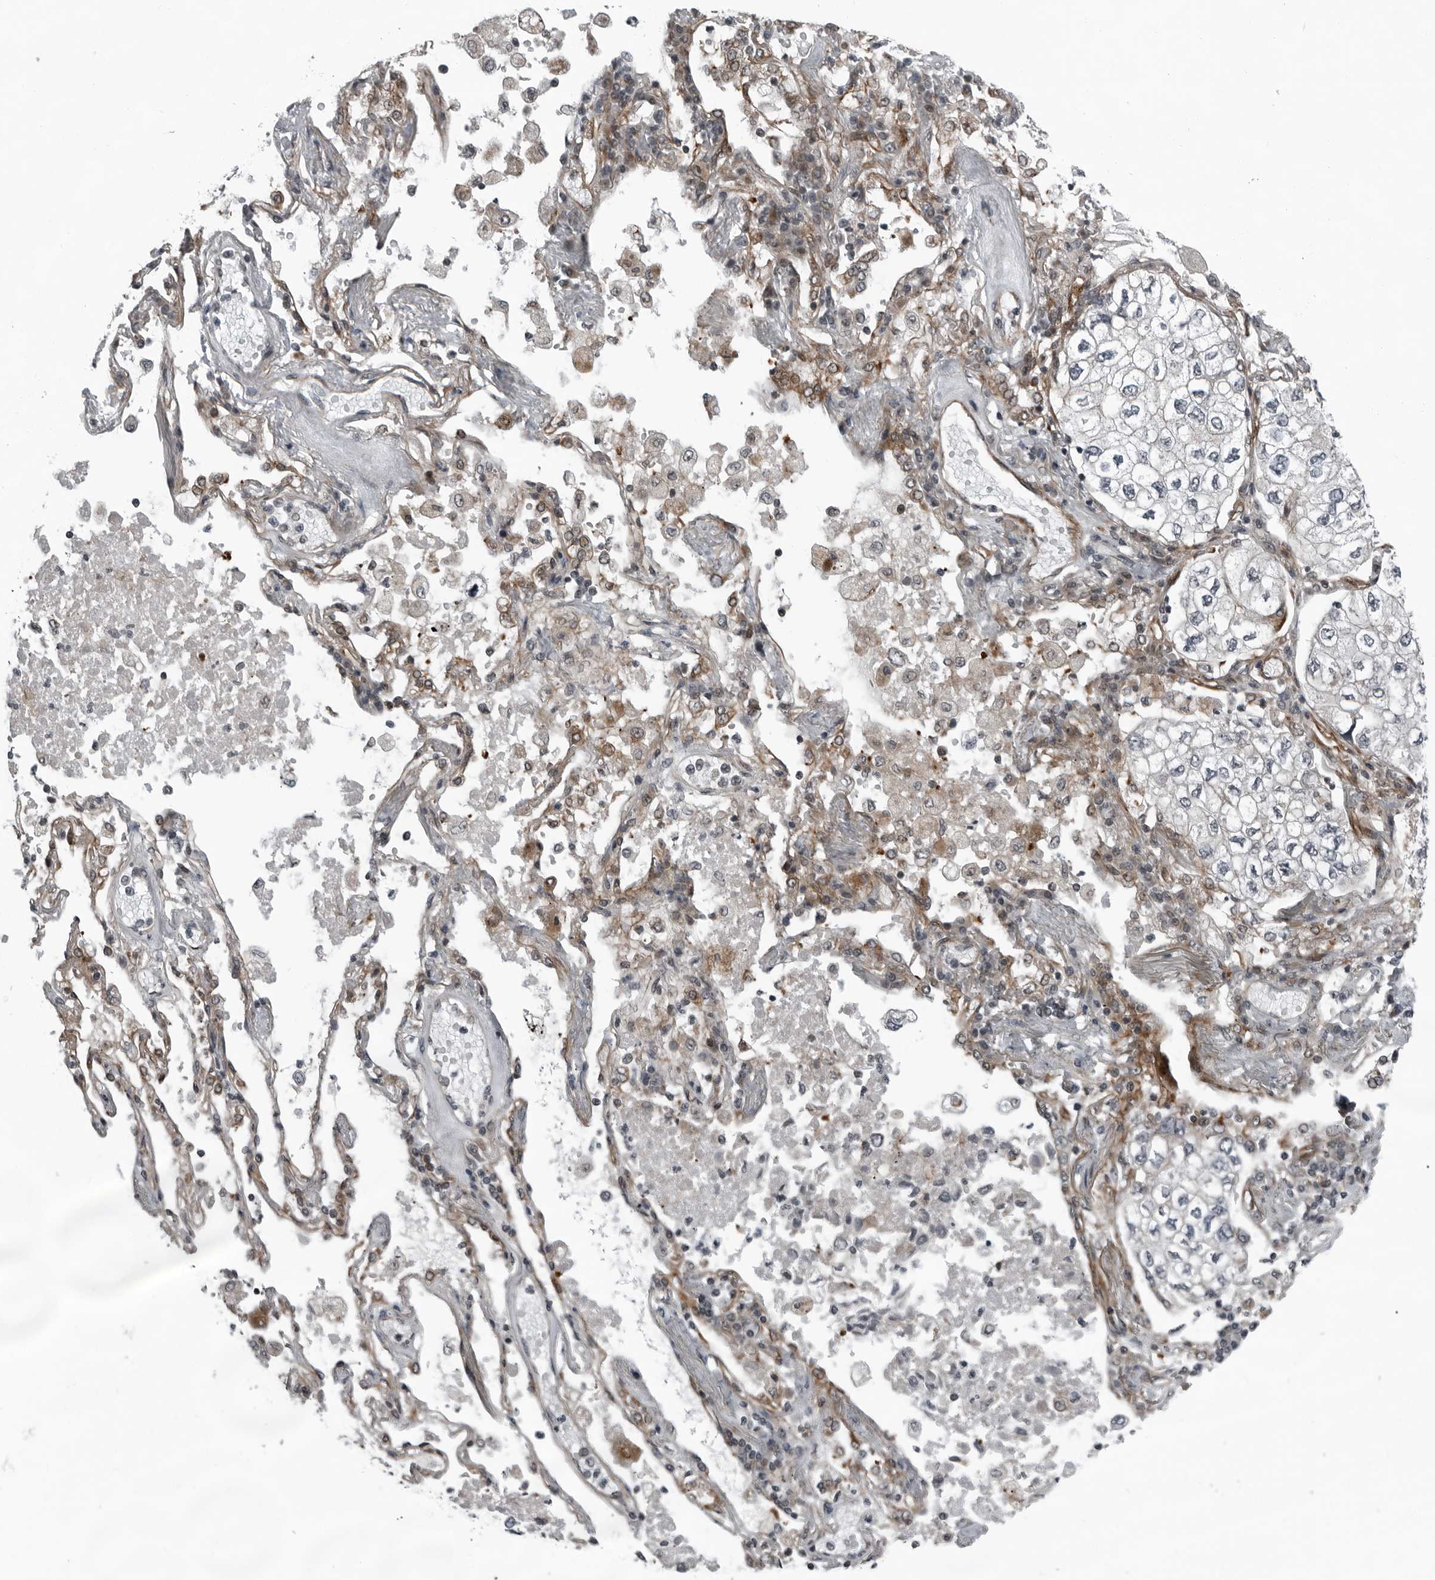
{"staining": {"intensity": "negative", "quantity": "none", "location": "none"}, "tissue": "lung cancer", "cell_type": "Tumor cells", "image_type": "cancer", "snomed": [{"axis": "morphology", "description": "Adenocarcinoma, NOS"}, {"axis": "topography", "description": "Lung"}], "caption": "Tumor cells are negative for brown protein staining in adenocarcinoma (lung).", "gene": "FAM102B", "patient": {"sex": "male", "age": 63}}